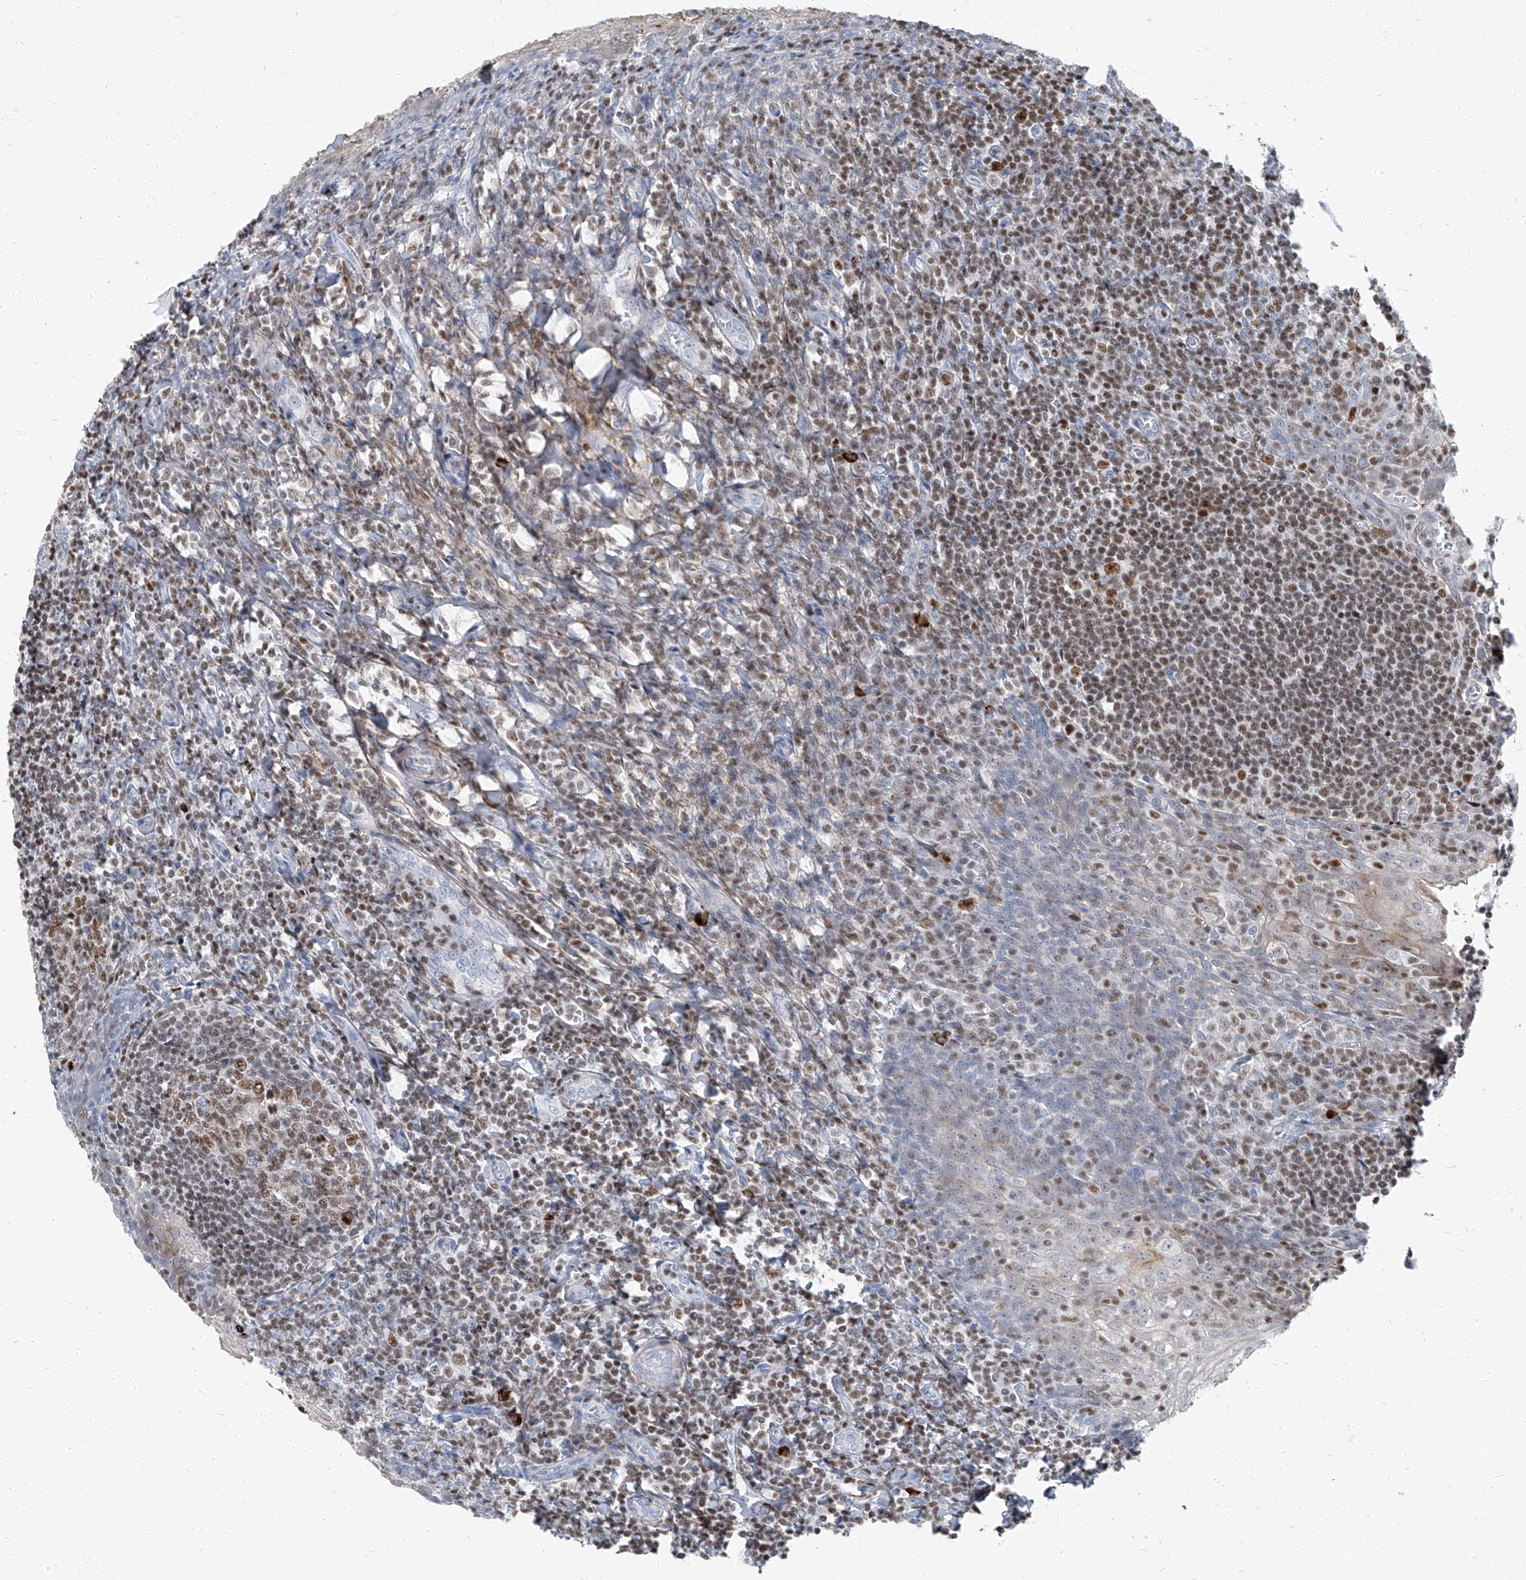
{"staining": {"intensity": "moderate", "quantity": ">75%", "location": "nuclear"}, "tissue": "tonsil", "cell_type": "Germinal center cells", "image_type": "normal", "snomed": [{"axis": "morphology", "description": "Normal tissue, NOS"}, {"axis": "topography", "description": "Tonsil"}], "caption": "A high-resolution photomicrograph shows IHC staining of benign tonsil, which demonstrates moderate nuclear staining in about >75% of germinal center cells. Nuclei are stained in blue.", "gene": "HOXA3", "patient": {"sex": "male", "age": 27}}